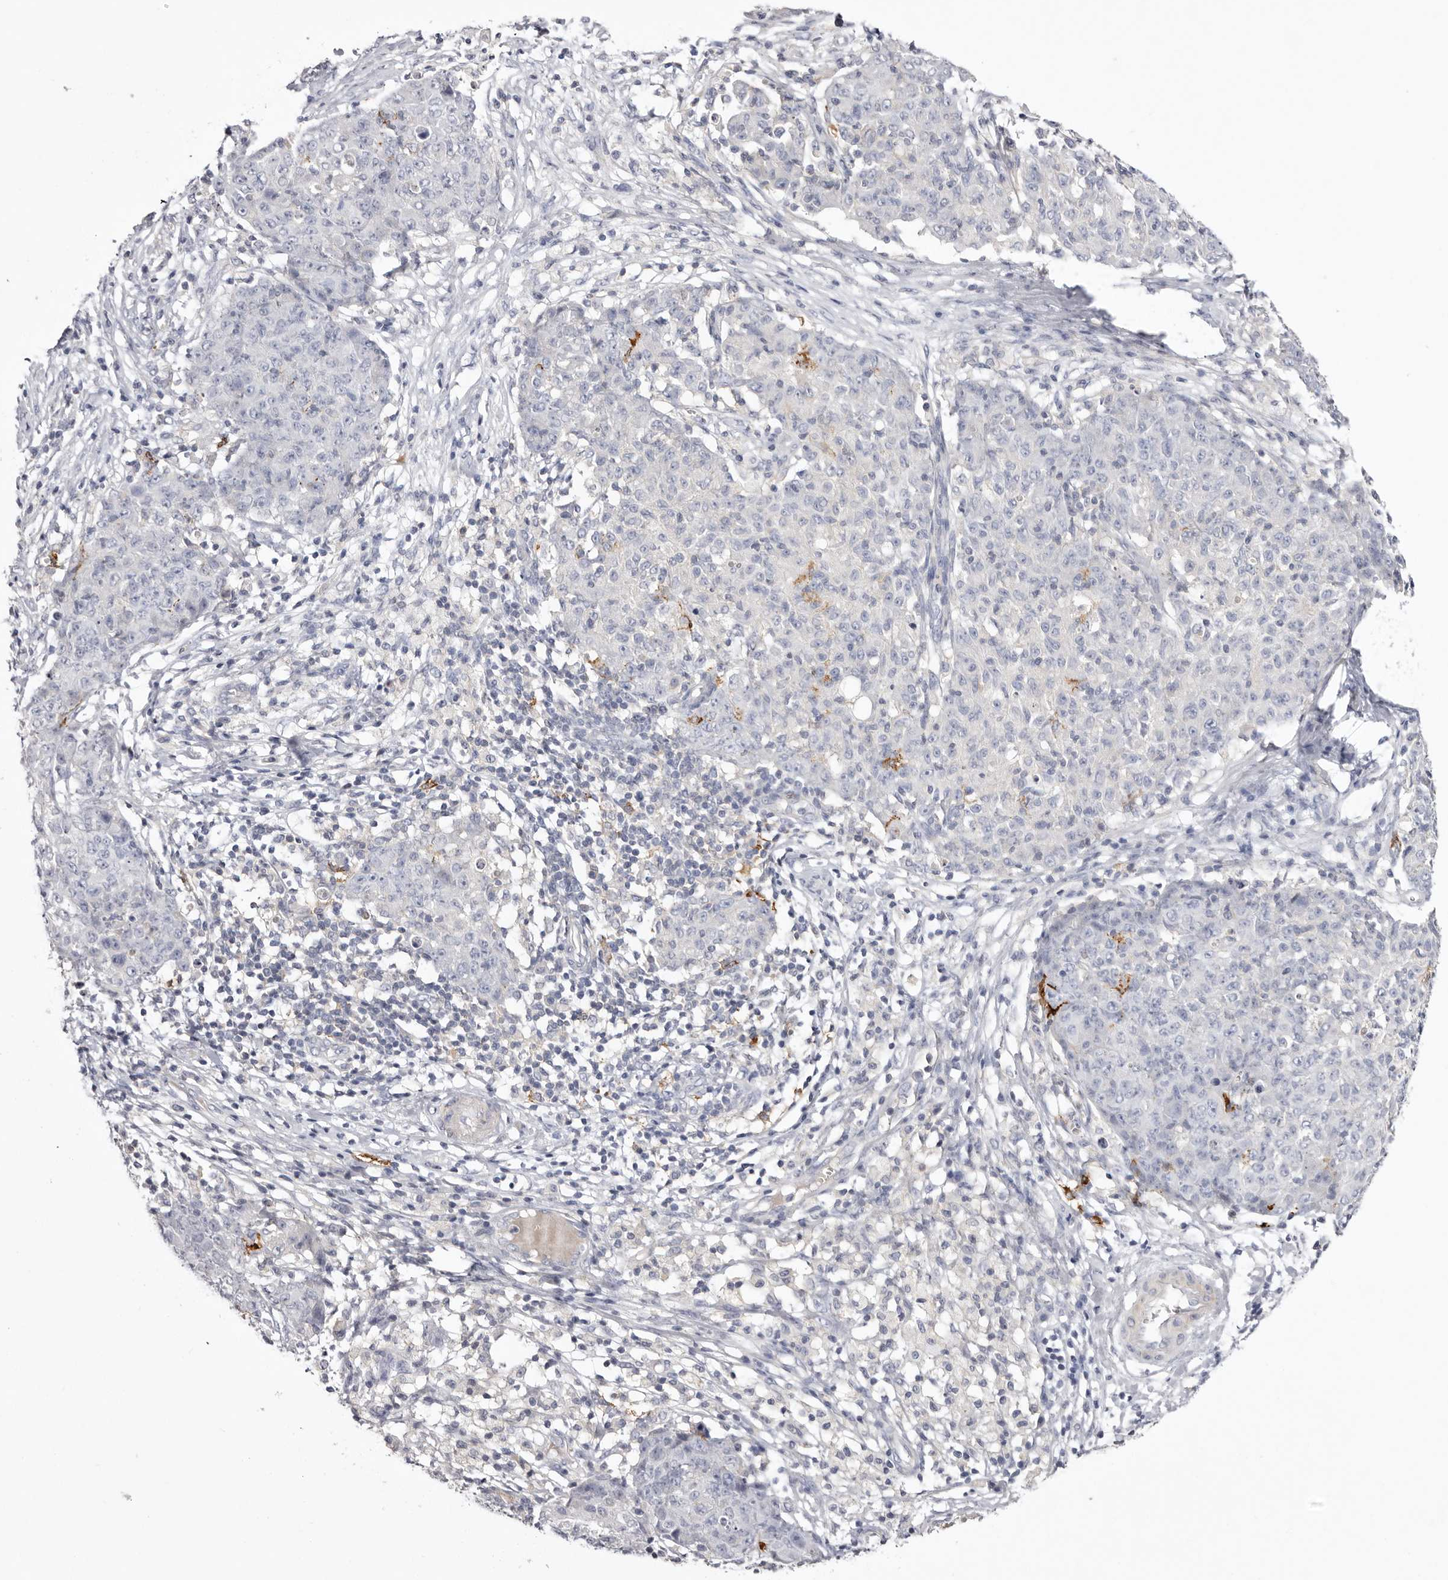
{"staining": {"intensity": "negative", "quantity": "none", "location": "none"}, "tissue": "ovarian cancer", "cell_type": "Tumor cells", "image_type": "cancer", "snomed": [{"axis": "morphology", "description": "Carcinoma, endometroid"}, {"axis": "topography", "description": "Ovary"}], "caption": "Immunohistochemistry histopathology image of neoplastic tissue: ovarian cancer (endometroid carcinoma) stained with DAB reveals no significant protein staining in tumor cells. The staining was performed using DAB to visualize the protein expression in brown, while the nuclei were stained in blue with hematoxylin (Magnification: 20x).", "gene": "S1PR5", "patient": {"sex": "female", "age": 42}}